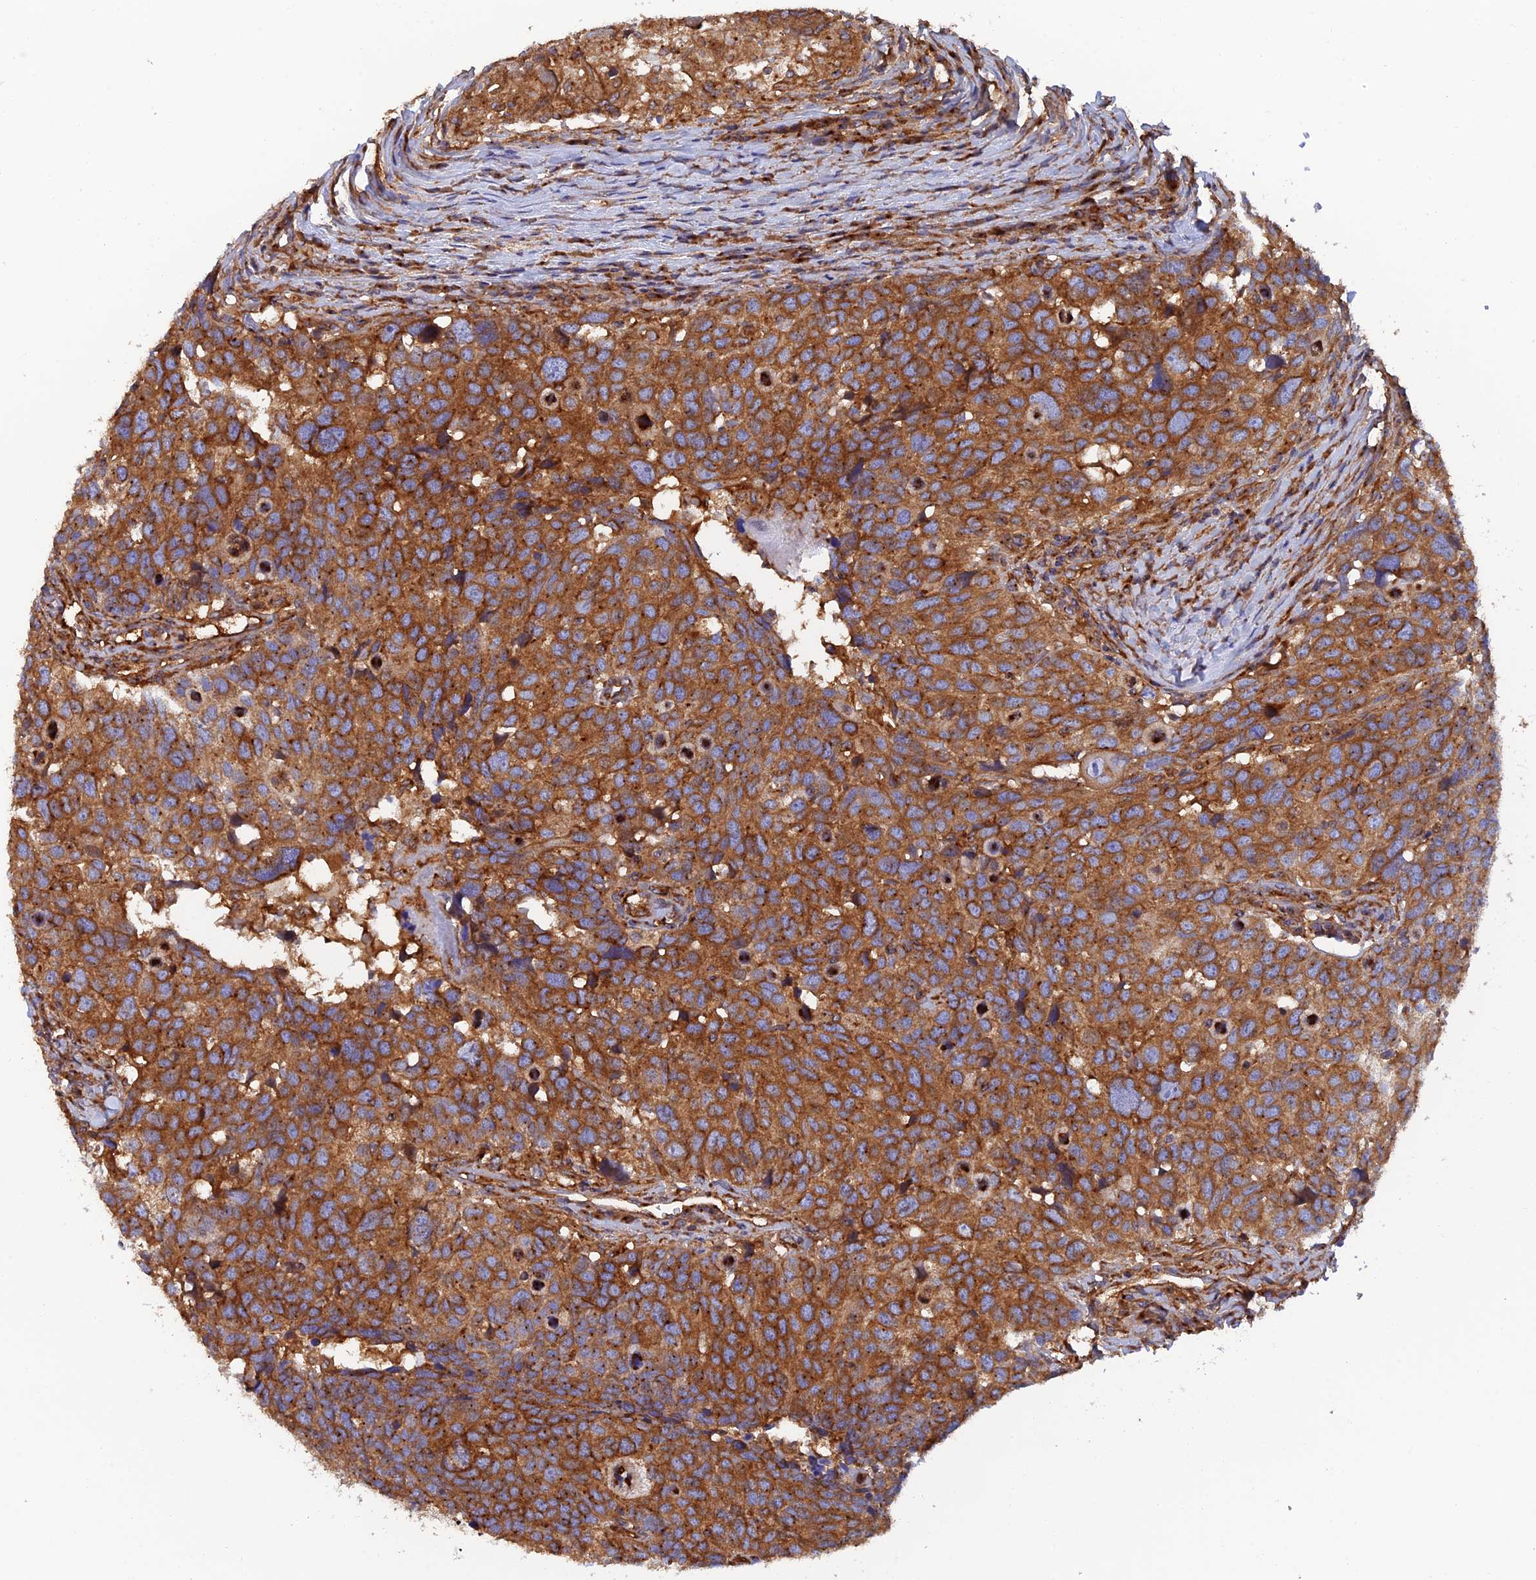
{"staining": {"intensity": "strong", "quantity": ">75%", "location": "cytoplasmic/membranous"}, "tissue": "head and neck cancer", "cell_type": "Tumor cells", "image_type": "cancer", "snomed": [{"axis": "morphology", "description": "Squamous cell carcinoma, NOS"}, {"axis": "topography", "description": "Head-Neck"}], "caption": "IHC of head and neck squamous cell carcinoma displays high levels of strong cytoplasmic/membranous expression in about >75% of tumor cells. The staining was performed using DAB (3,3'-diaminobenzidine) to visualize the protein expression in brown, while the nuclei were stained in blue with hematoxylin (Magnification: 20x).", "gene": "DCTN2", "patient": {"sex": "male", "age": 66}}